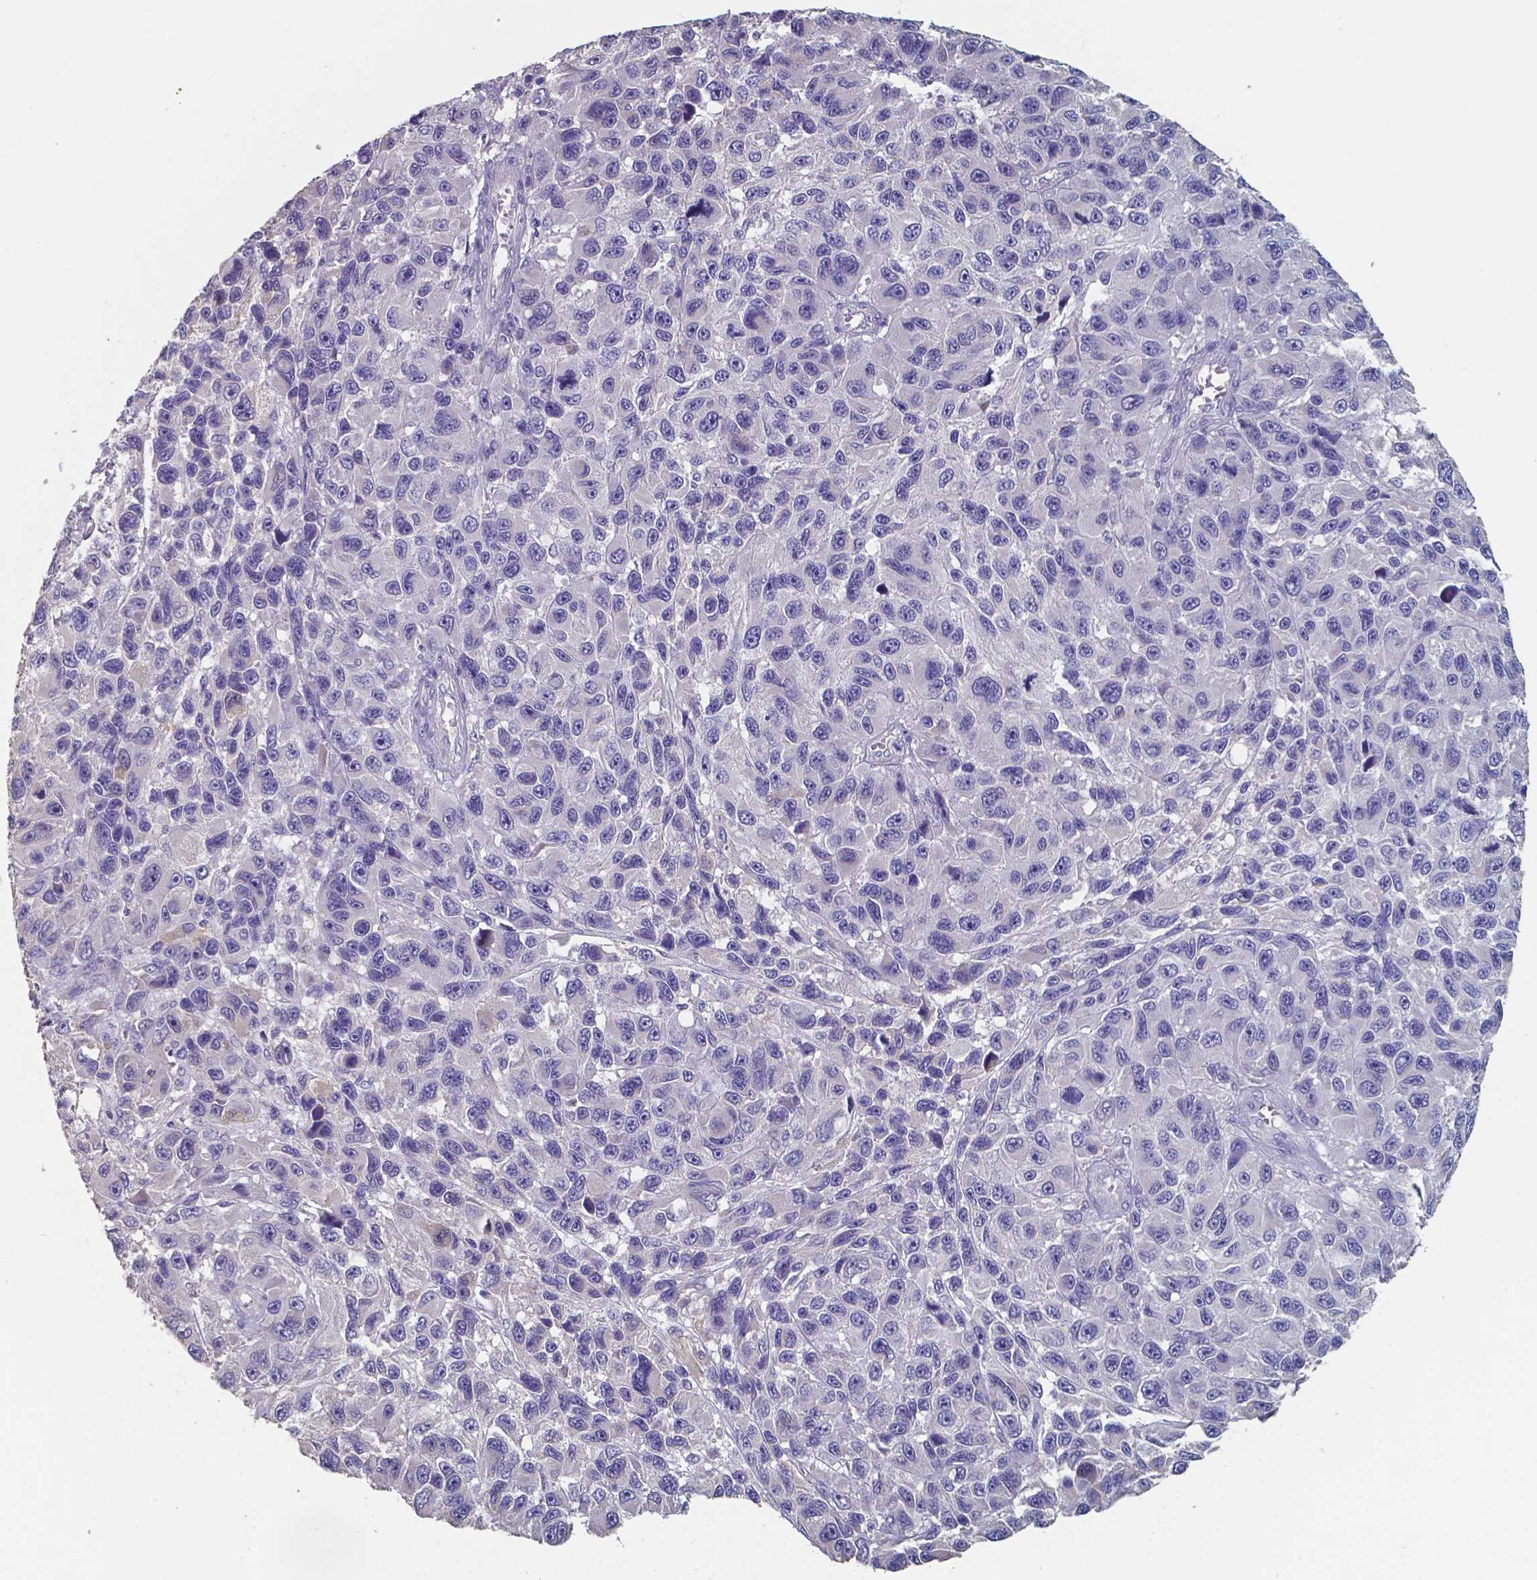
{"staining": {"intensity": "negative", "quantity": "none", "location": "none"}, "tissue": "melanoma", "cell_type": "Tumor cells", "image_type": "cancer", "snomed": [{"axis": "morphology", "description": "Malignant melanoma, NOS"}, {"axis": "topography", "description": "Skin"}], "caption": "Tumor cells show no significant positivity in melanoma.", "gene": "FOXJ1", "patient": {"sex": "male", "age": 53}}